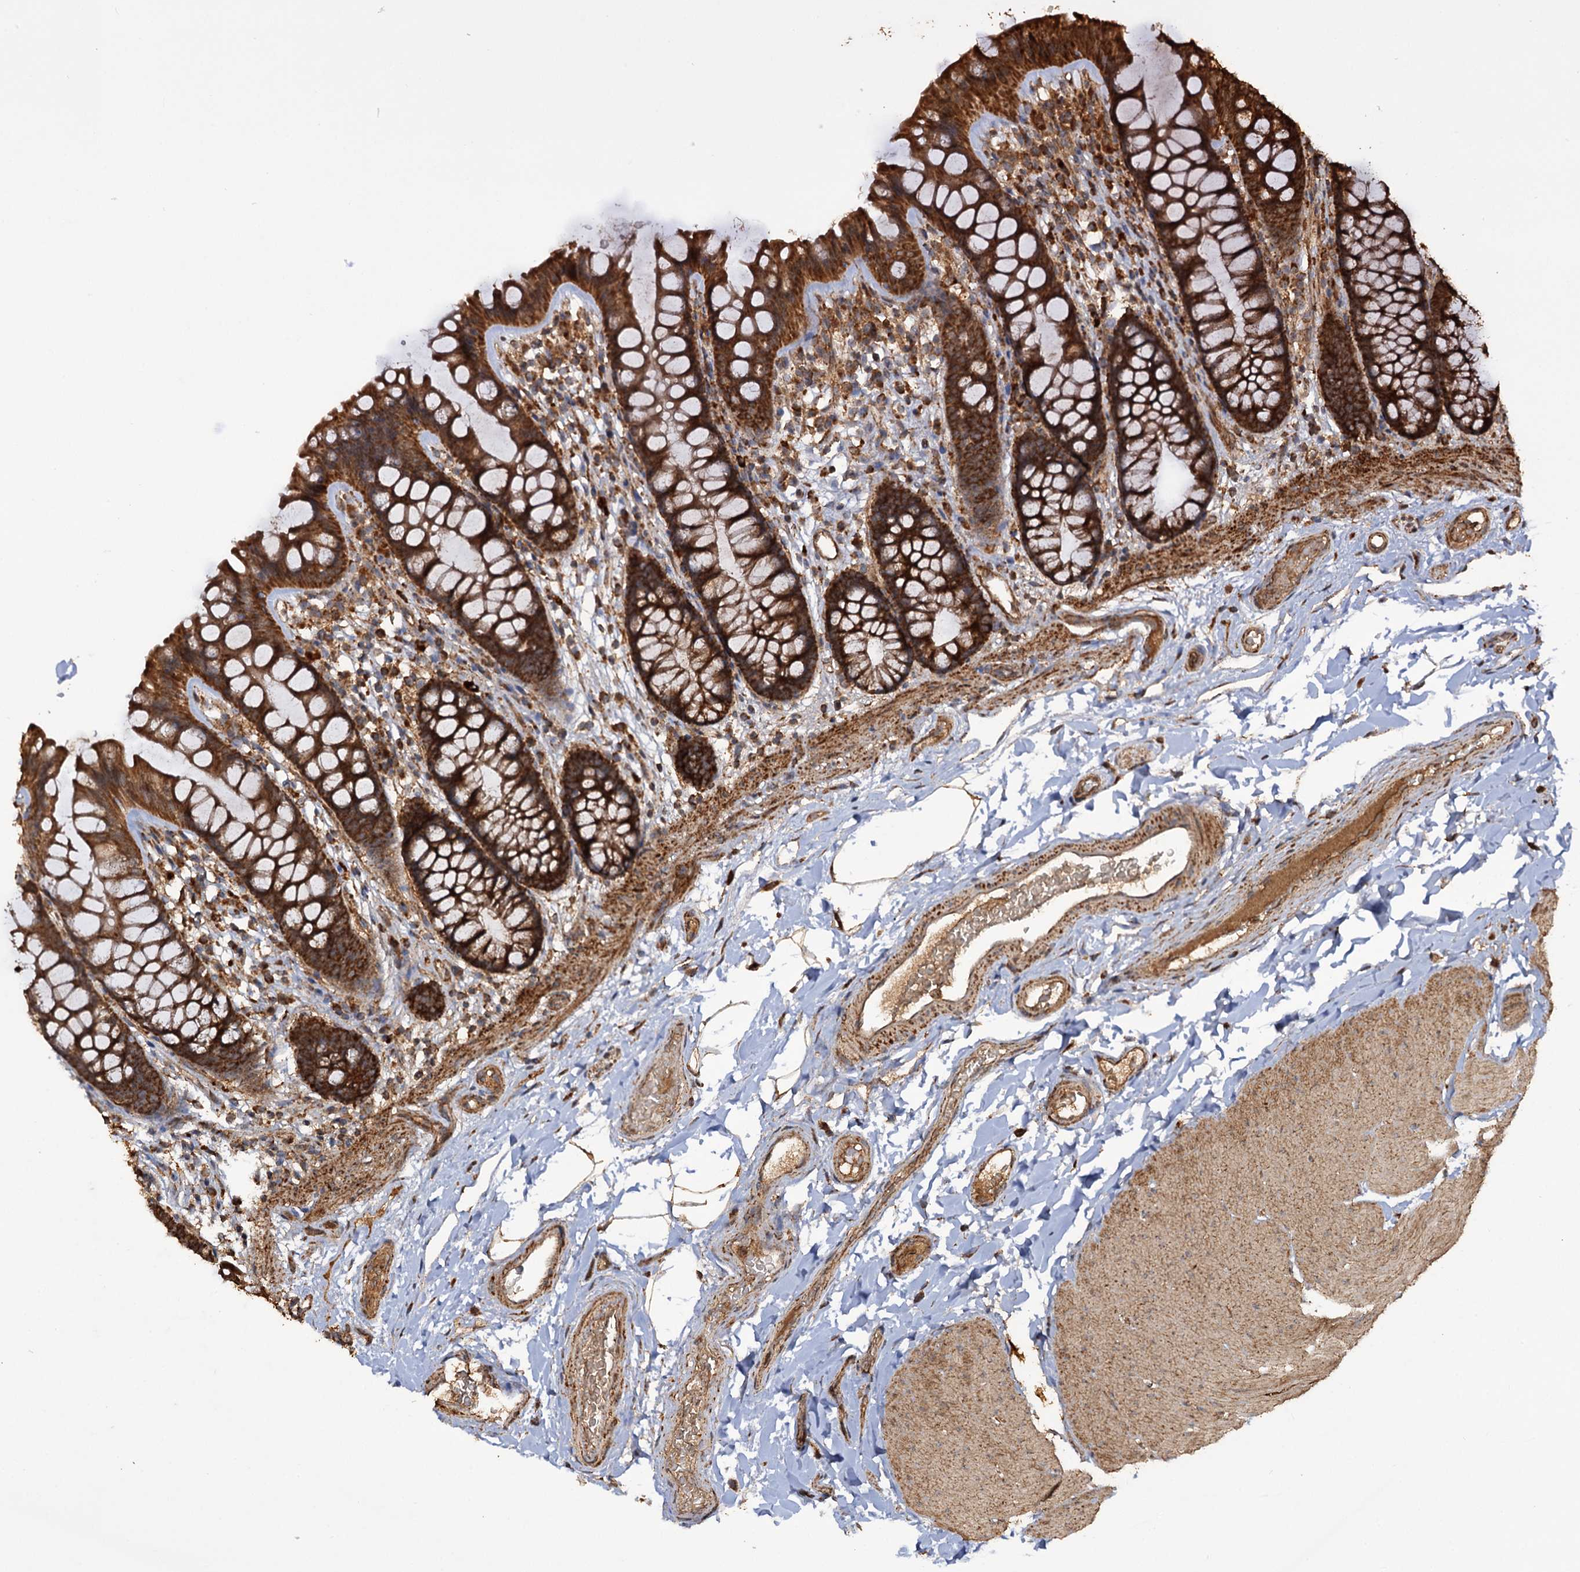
{"staining": {"intensity": "moderate", "quantity": ">75%", "location": "cytoplasmic/membranous"}, "tissue": "colon", "cell_type": "Endothelial cells", "image_type": "normal", "snomed": [{"axis": "morphology", "description": "Normal tissue, NOS"}, {"axis": "topography", "description": "Colon"}], "caption": "A high-resolution image shows immunohistochemistry staining of normal colon, which exhibits moderate cytoplasmic/membranous positivity in about >75% of endothelial cells.", "gene": "IPO4", "patient": {"sex": "female", "age": 62}}